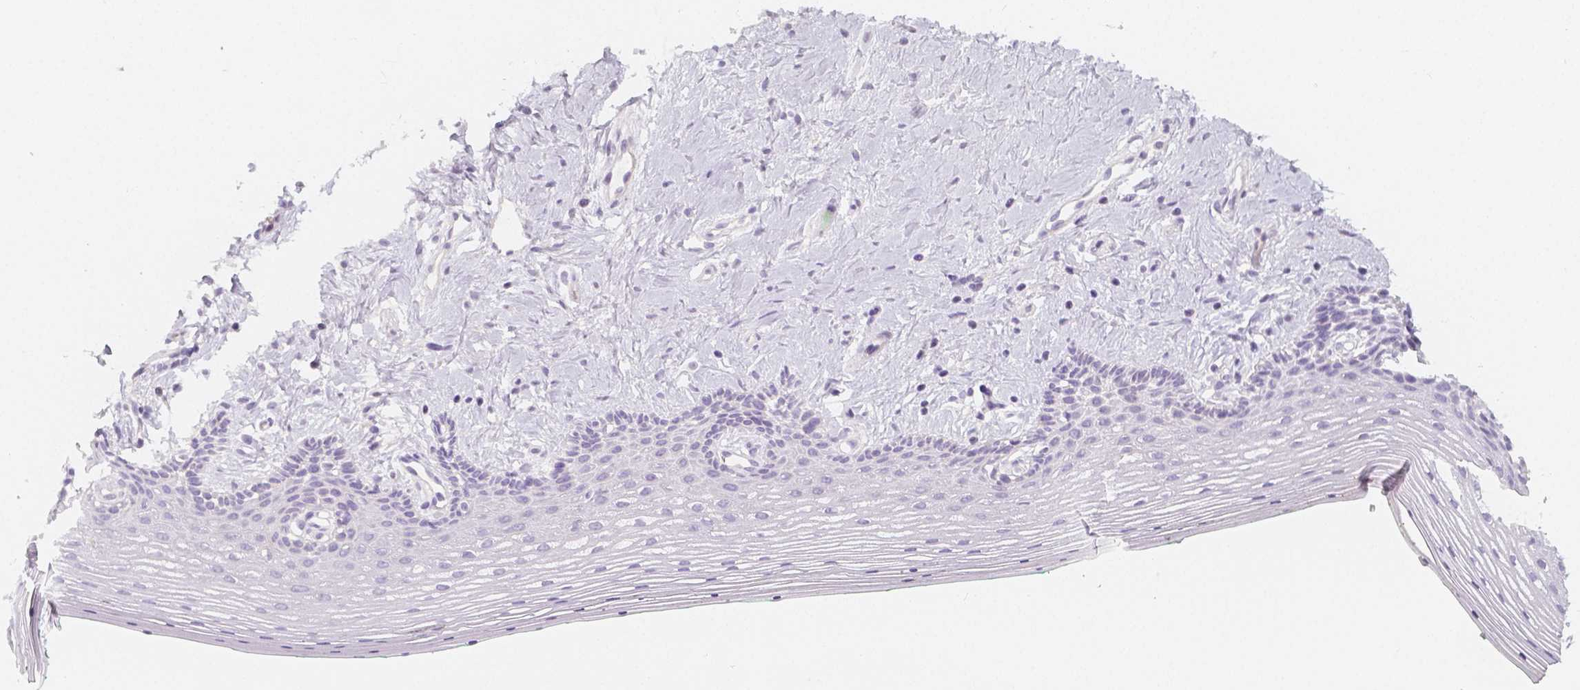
{"staining": {"intensity": "negative", "quantity": "none", "location": "none"}, "tissue": "vagina", "cell_type": "Squamous epithelial cells", "image_type": "normal", "snomed": [{"axis": "morphology", "description": "Normal tissue, NOS"}, {"axis": "topography", "description": "Vagina"}], "caption": "The histopathology image reveals no staining of squamous epithelial cells in normal vagina.", "gene": "BATF", "patient": {"sex": "female", "age": 42}}